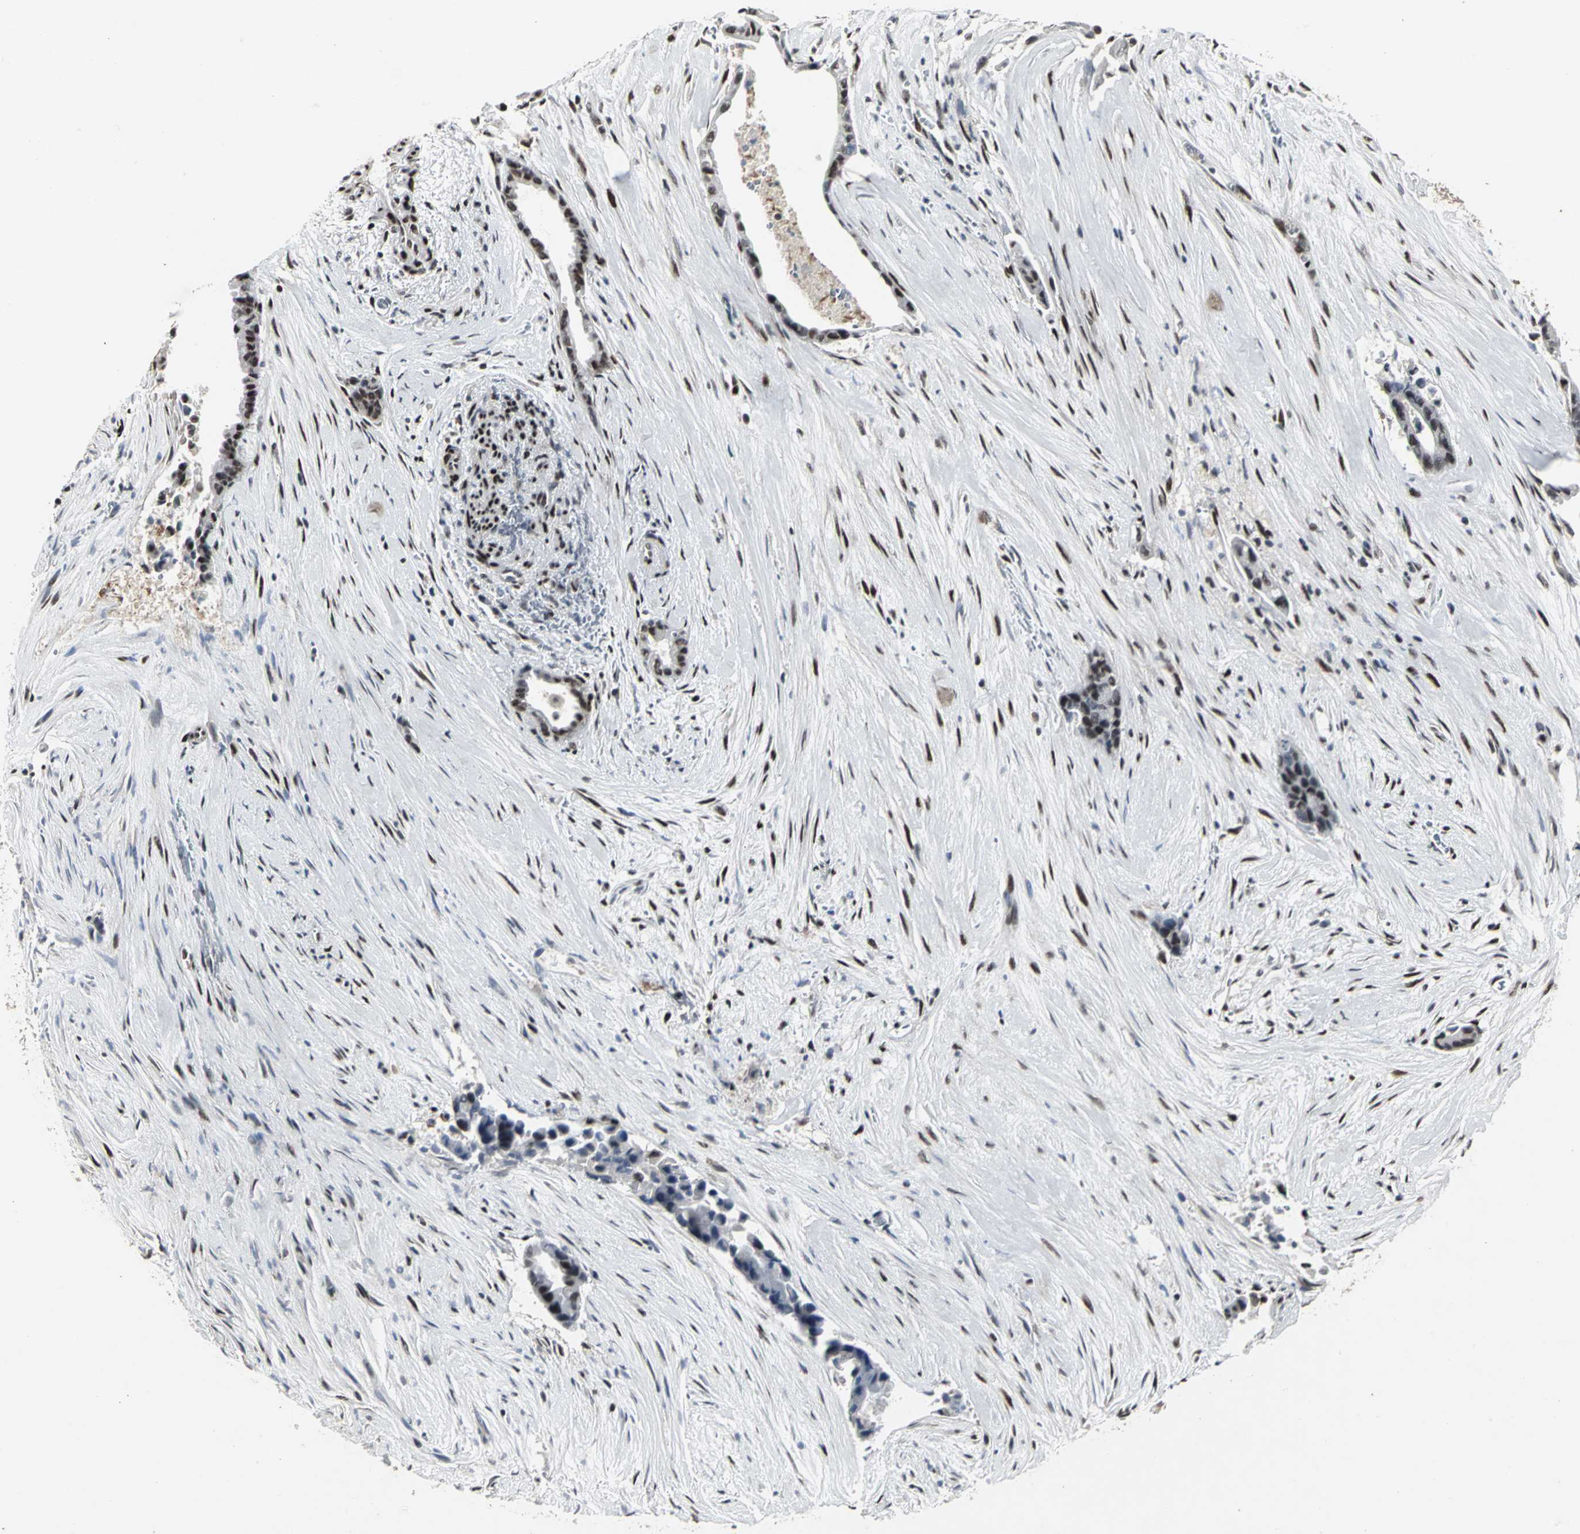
{"staining": {"intensity": "moderate", "quantity": ">75%", "location": "nuclear"}, "tissue": "liver cancer", "cell_type": "Tumor cells", "image_type": "cancer", "snomed": [{"axis": "morphology", "description": "Cholangiocarcinoma"}, {"axis": "topography", "description": "Liver"}], "caption": "This photomicrograph exhibits immunohistochemistry staining of human cholangiocarcinoma (liver), with medium moderate nuclear positivity in about >75% of tumor cells.", "gene": "SRF", "patient": {"sex": "female", "age": 55}}